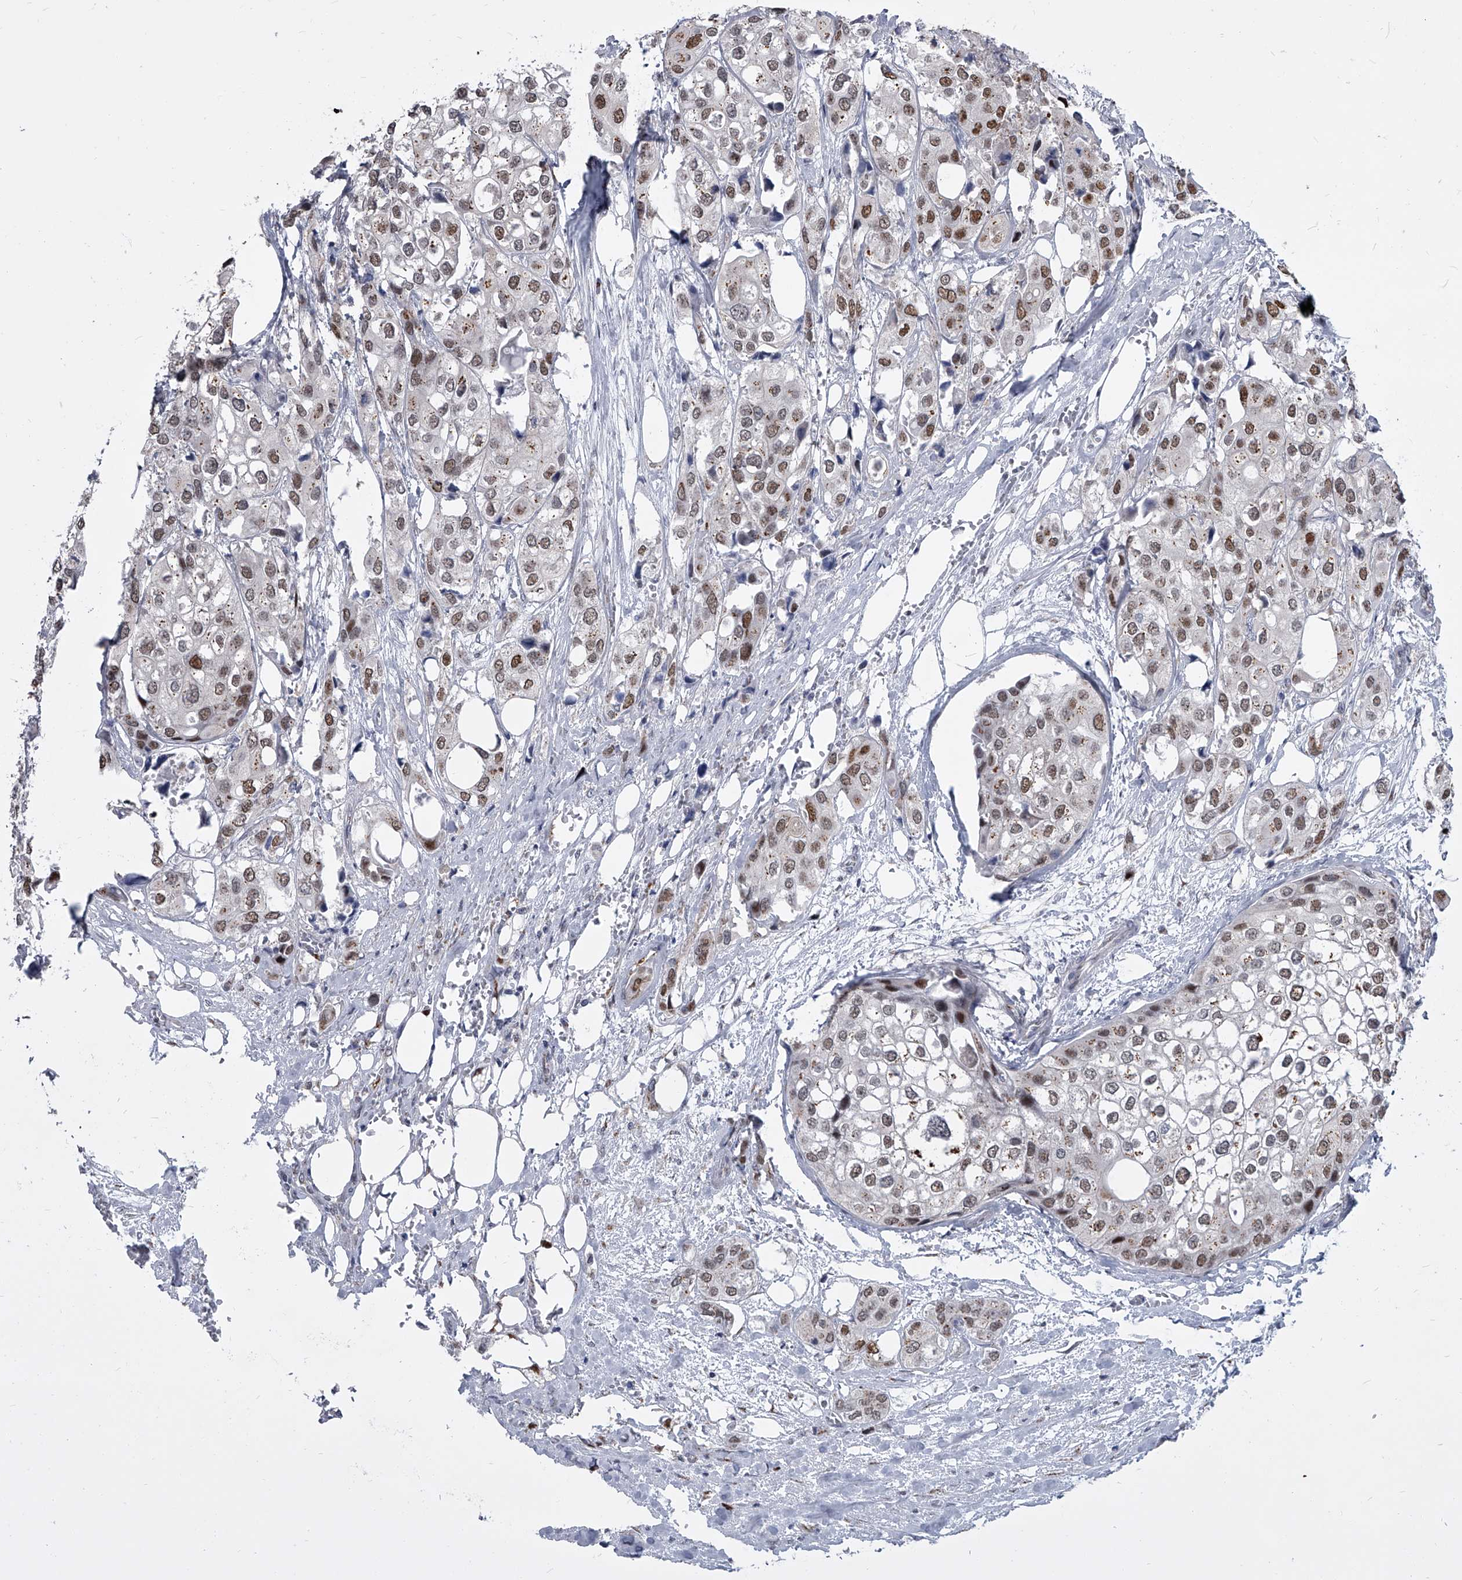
{"staining": {"intensity": "moderate", "quantity": "25%-75%", "location": "nuclear"}, "tissue": "urothelial cancer", "cell_type": "Tumor cells", "image_type": "cancer", "snomed": [{"axis": "morphology", "description": "Urothelial carcinoma, High grade"}, {"axis": "topography", "description": "Urinary bladder"}], "caption": "High-grade urothelial carcinoma stained with a brown dye reveals moderate nuclear positive expression in approximately 25%-75% of tumor cells.", "gene": "EVA1C", "patient": {"sex": "male", "age": 64}}